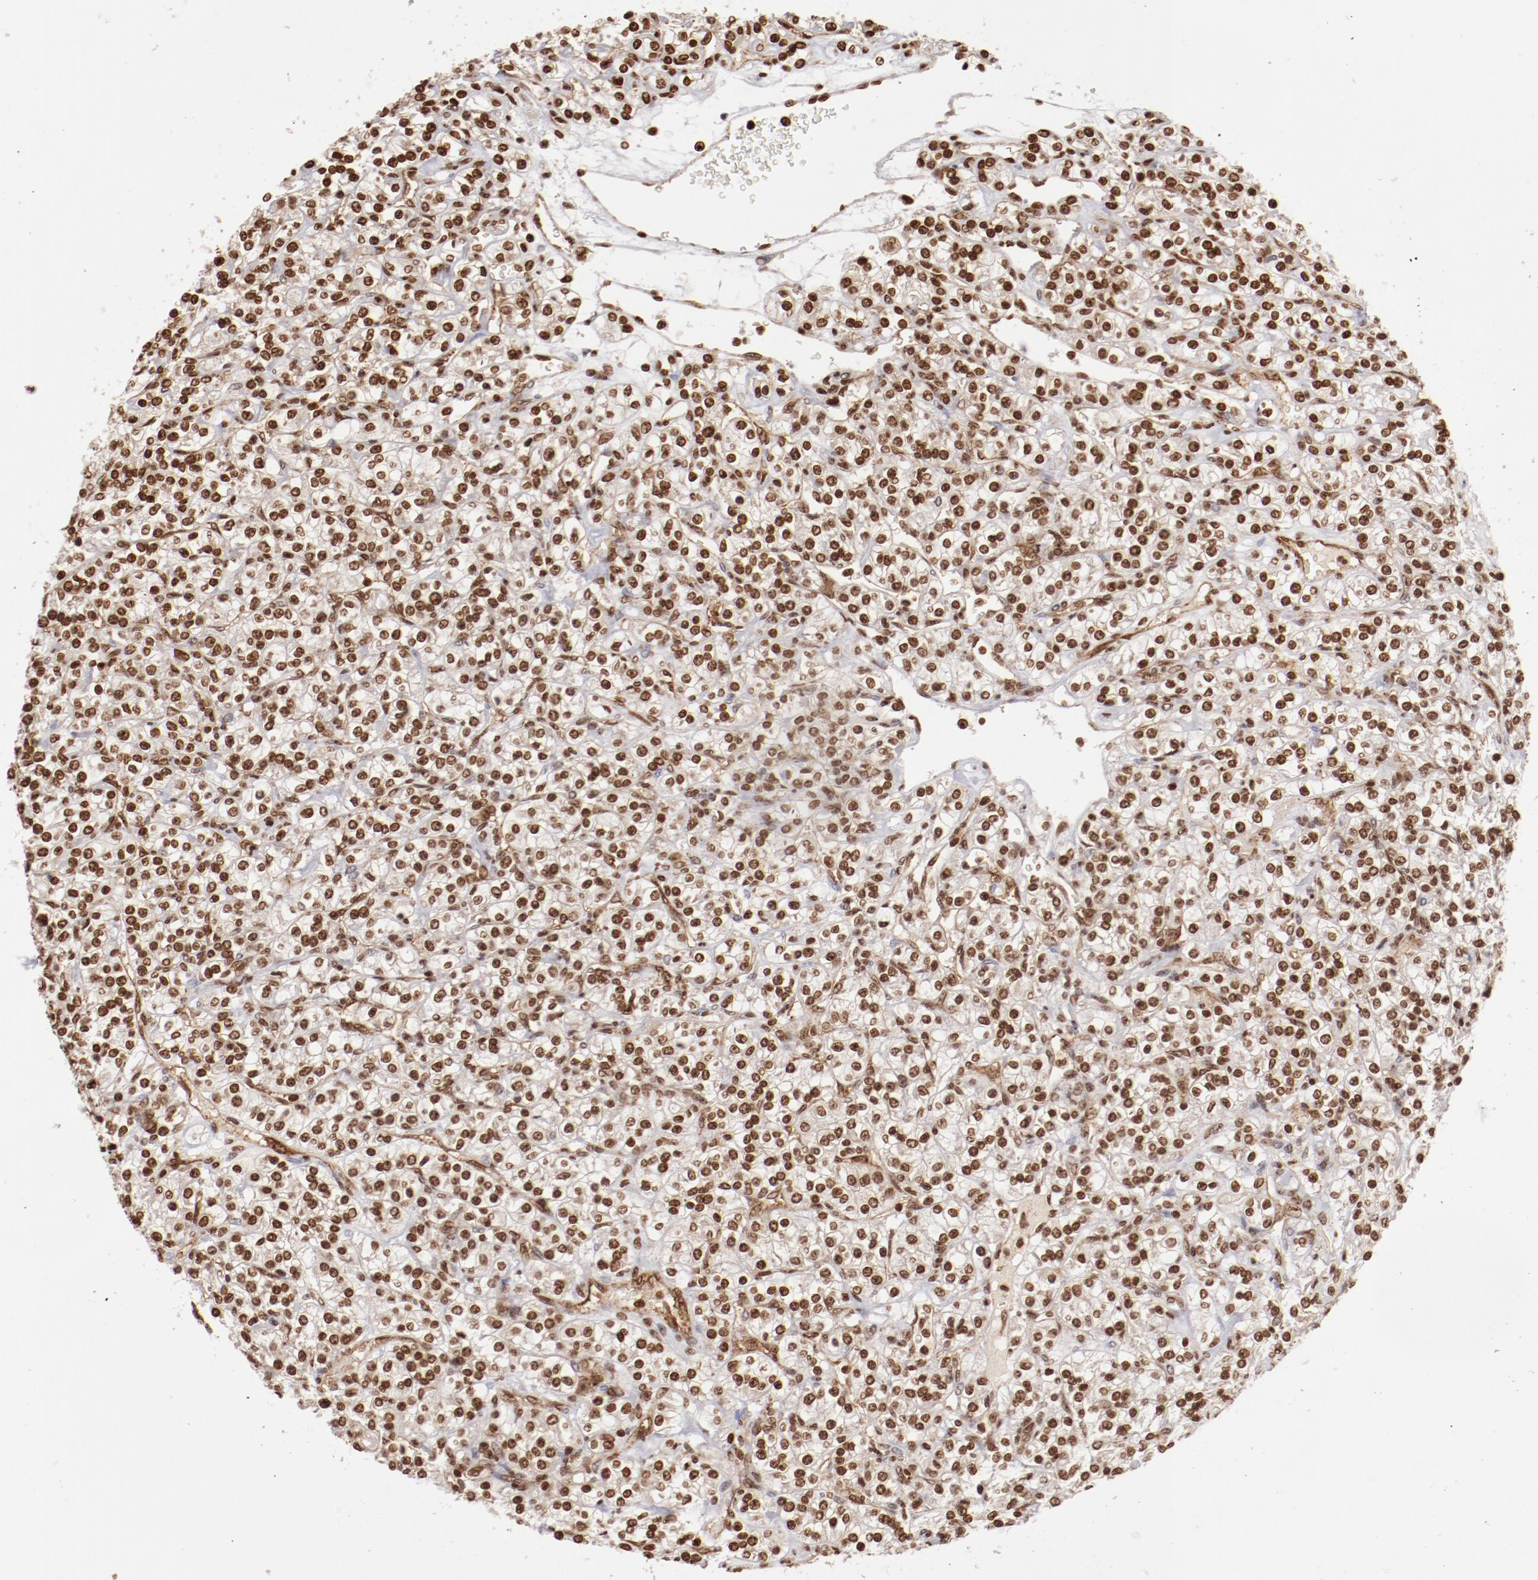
{"staining": {"intensity": "moderate", "quantity": ">75%", "location": "nuclear"}, "tissue": "renal cancer", "cell_type": "Tumor cells", "image_type": "cancer", "snomed": [{"axis": "morphology", "description": "Adenocarcinoma, NOS"}, {"axis": "topography", "description": "Kidney"}], "caption": "Protein analysis of renal adenocarcinoma tissue displays moderate nuclear staining in approximately >75% of tumor cells. The protein is shown in brown color, while the nuclei are stained blue.", "gene": "ABL2", "patient": {"sex": "male", "age": 77}}